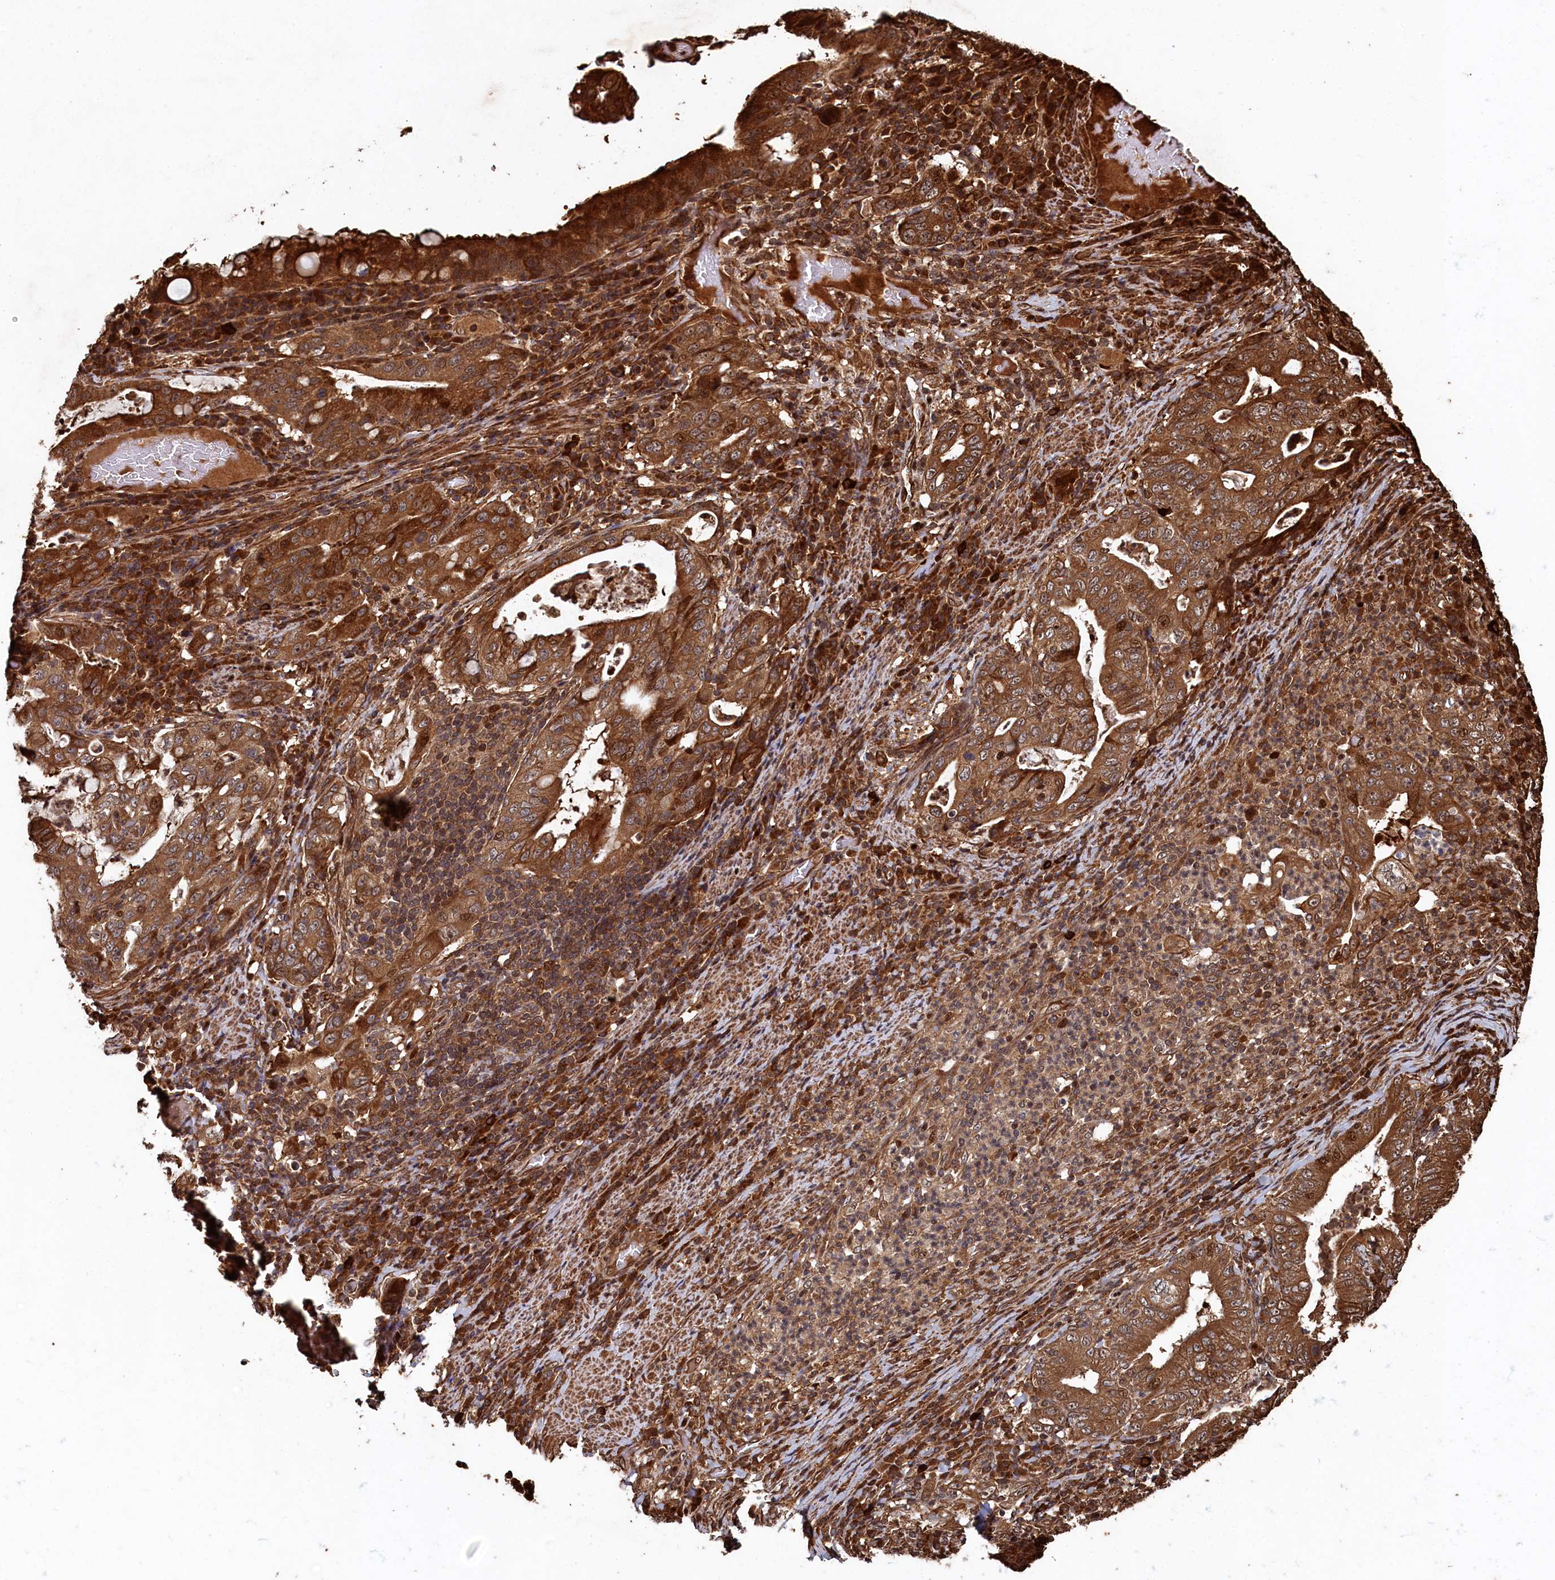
{"staining": {"intensity": "strong", "quantity": ">75%", "location": "cytoplasmic/membranous"}, "tissue": "stomach cancer", "cell_type": "Tumor cells", "image_type": "cancer", "snomed": [{"axis": "morphology", "description": "Normal tissue, NOS"}, {"axis": "morphology", "description": "Adenocarcinoma, NOS"}, {"axis": "topography", "description": "Esophagus"}, {"axis": "topography", "description": "Stomach, upper"}, {"axis": "topography", "description": "Peripheral nerve tissue"}], "caption": "Immunohistochemical staining of human stomach adenocarcinoma demonstrates high levels of strong cytoplasmic/membranous protein staining in about >75% of tumor cells.", "gene": "PIGN", "patient": {"sex": "male", "age": 62}}